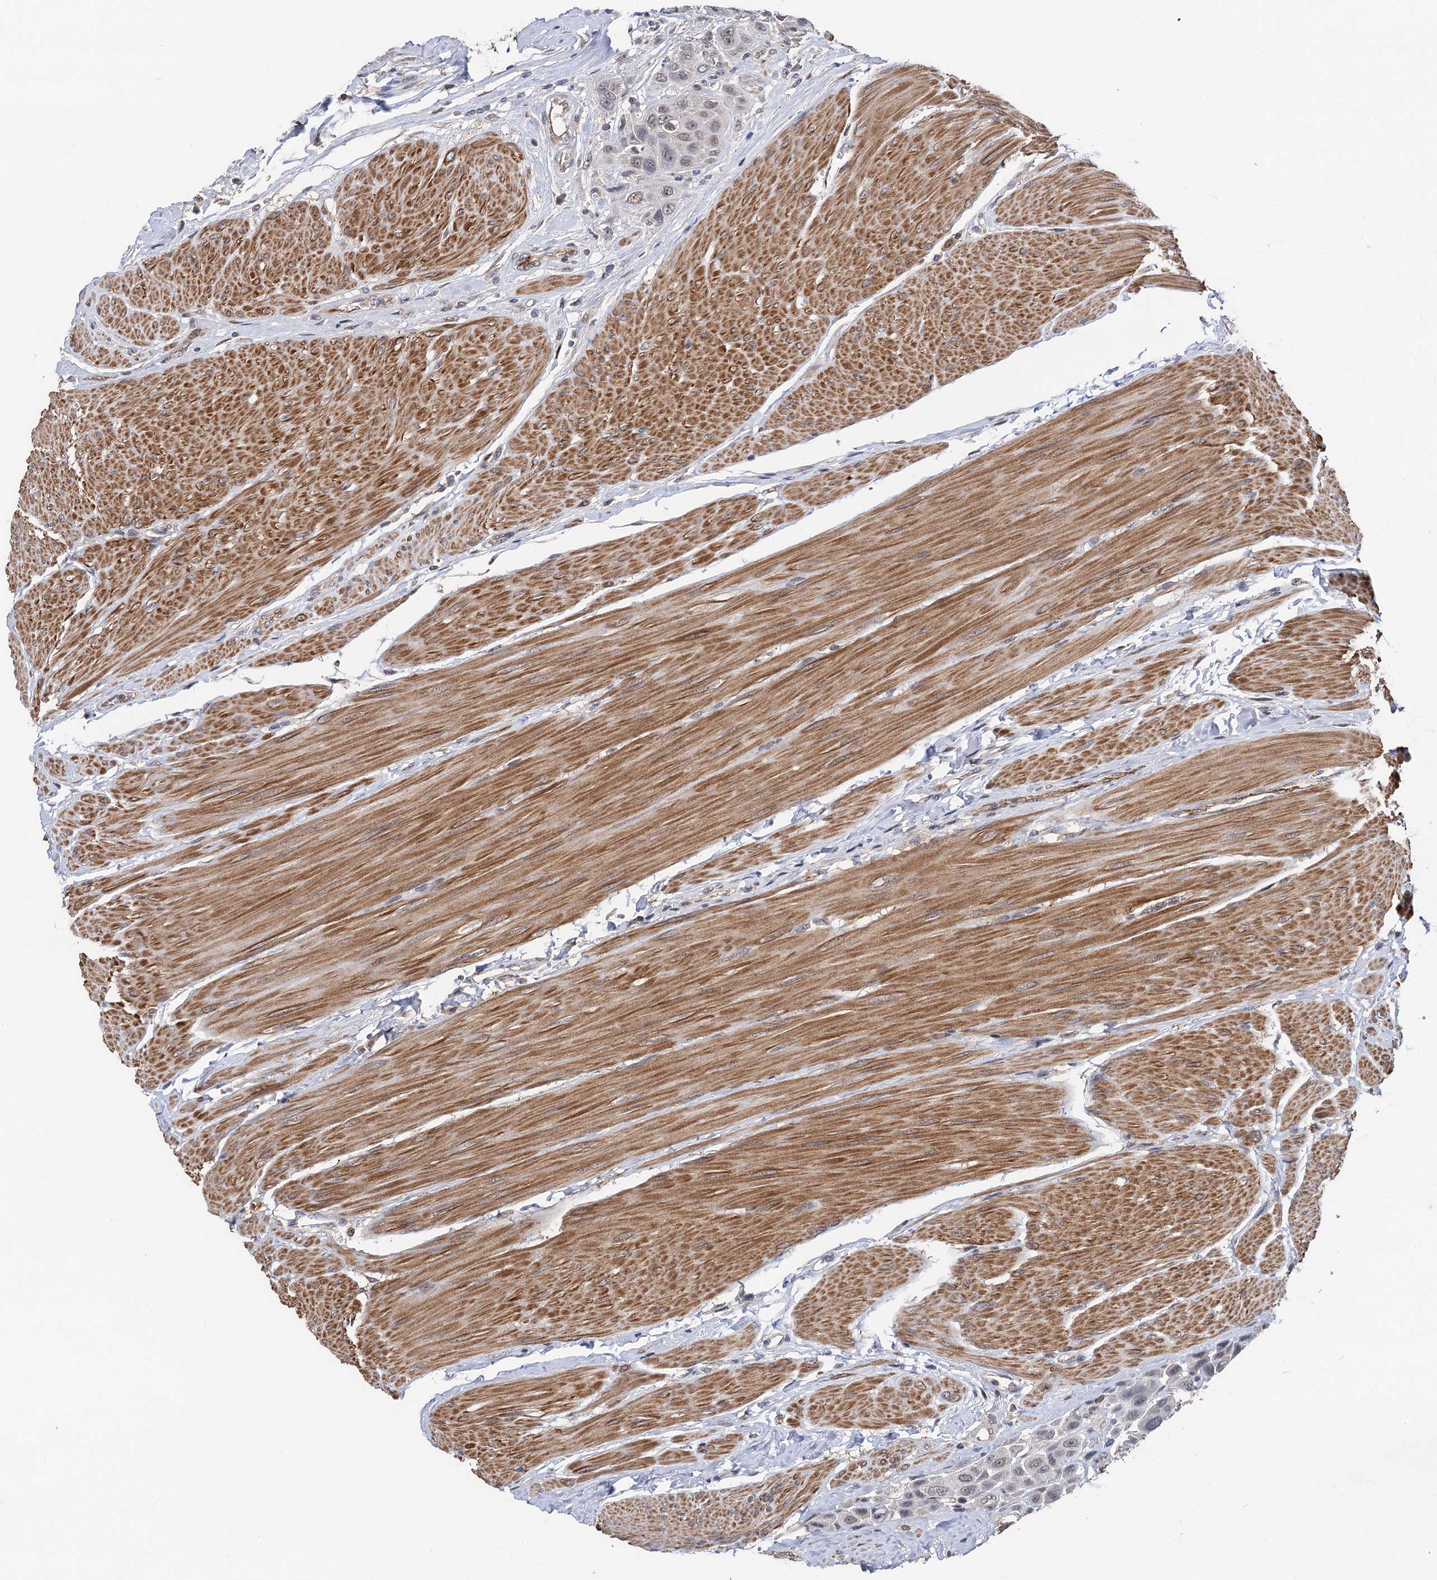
{"staining": {"intensity": "weak", "quantity": "<25%", "location": "nuclear"}, "tissue": "urothelial cancer", "cell_type": "Tumor cells", "image_type": "cancer", "snomed": [{"axis": "morphology", "description": "Urothelial carcinoma, High grade"}, {"axis": "topography", "description": "Urinary bladder"}], "caption": "This is an immunohistochemistry (IHC) micrograph of human urothelial carcinoma (high-grade). There is no positivity in tumor cells.", "gene": "PPTC7", "patient": {"sex": "male", "age": 50}}